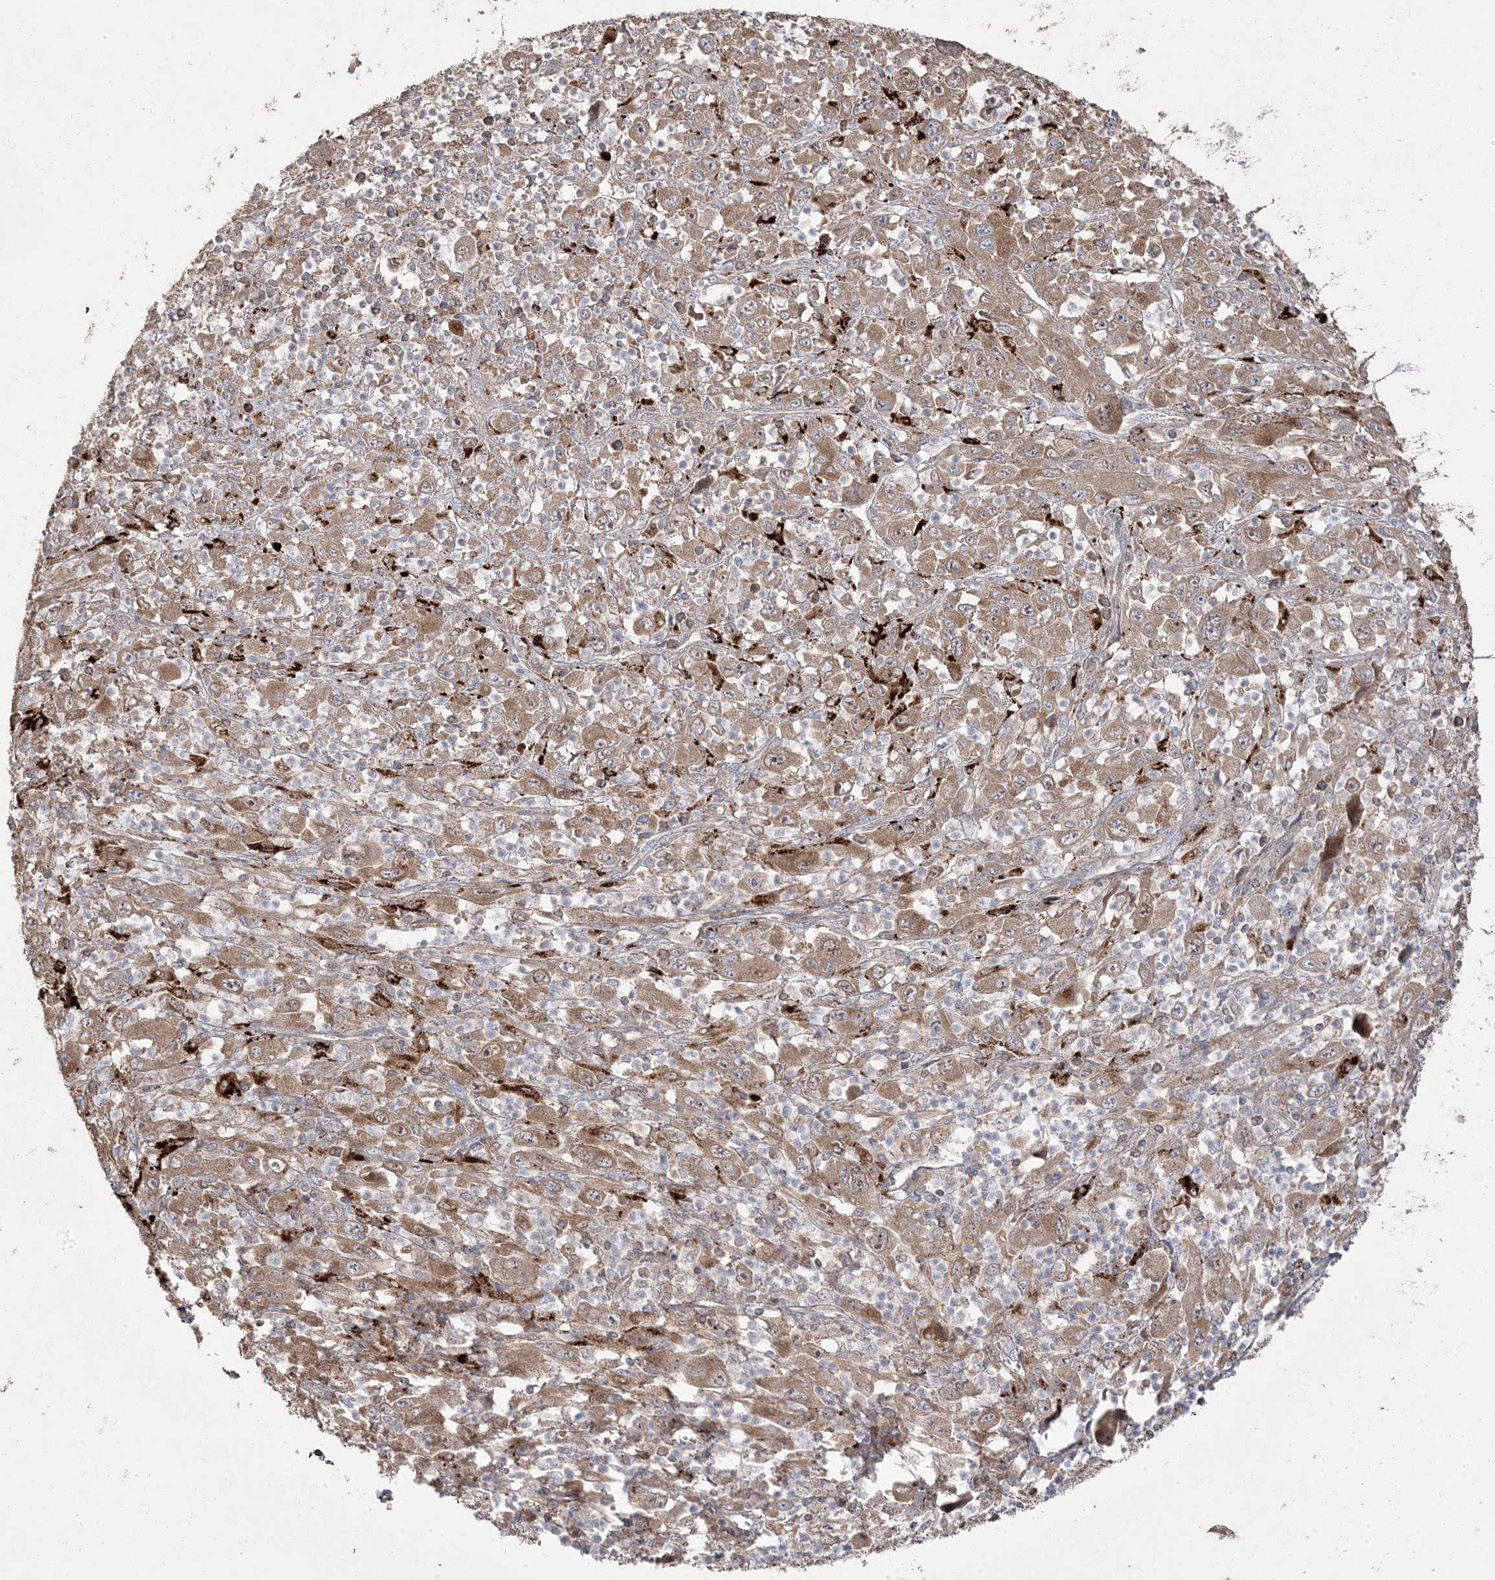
{"staining": {"intensity": "moderate", "quantity": ">75%", "location": "cytoplasmic/membranous"}, "tissue": "melanoma", "cell_type": "Tumor cells", "image_type": "cancer", "snomed": [{"axis": "morphology", "description": "Malignant melanoma, Metastatic site"}, {"axis": "topography", "description": "Skin"}], "caption": "Immunohistochemistry (IHC) staining of malignant melanoma (metastatic site), which shows medium levels of moderate cytoplasmic/membranous expression in approximately >75% of tumor cells indicating moderate cytoplasmic/membranous protein expression. The staining was performed using DAB (3,3'-diaminobenzidine) (brown) for protein detection and nuclei were counterstained in hematoxylin (blue).", "gene": "PPOX", "patient": {"sex": "female", "age": 56}}